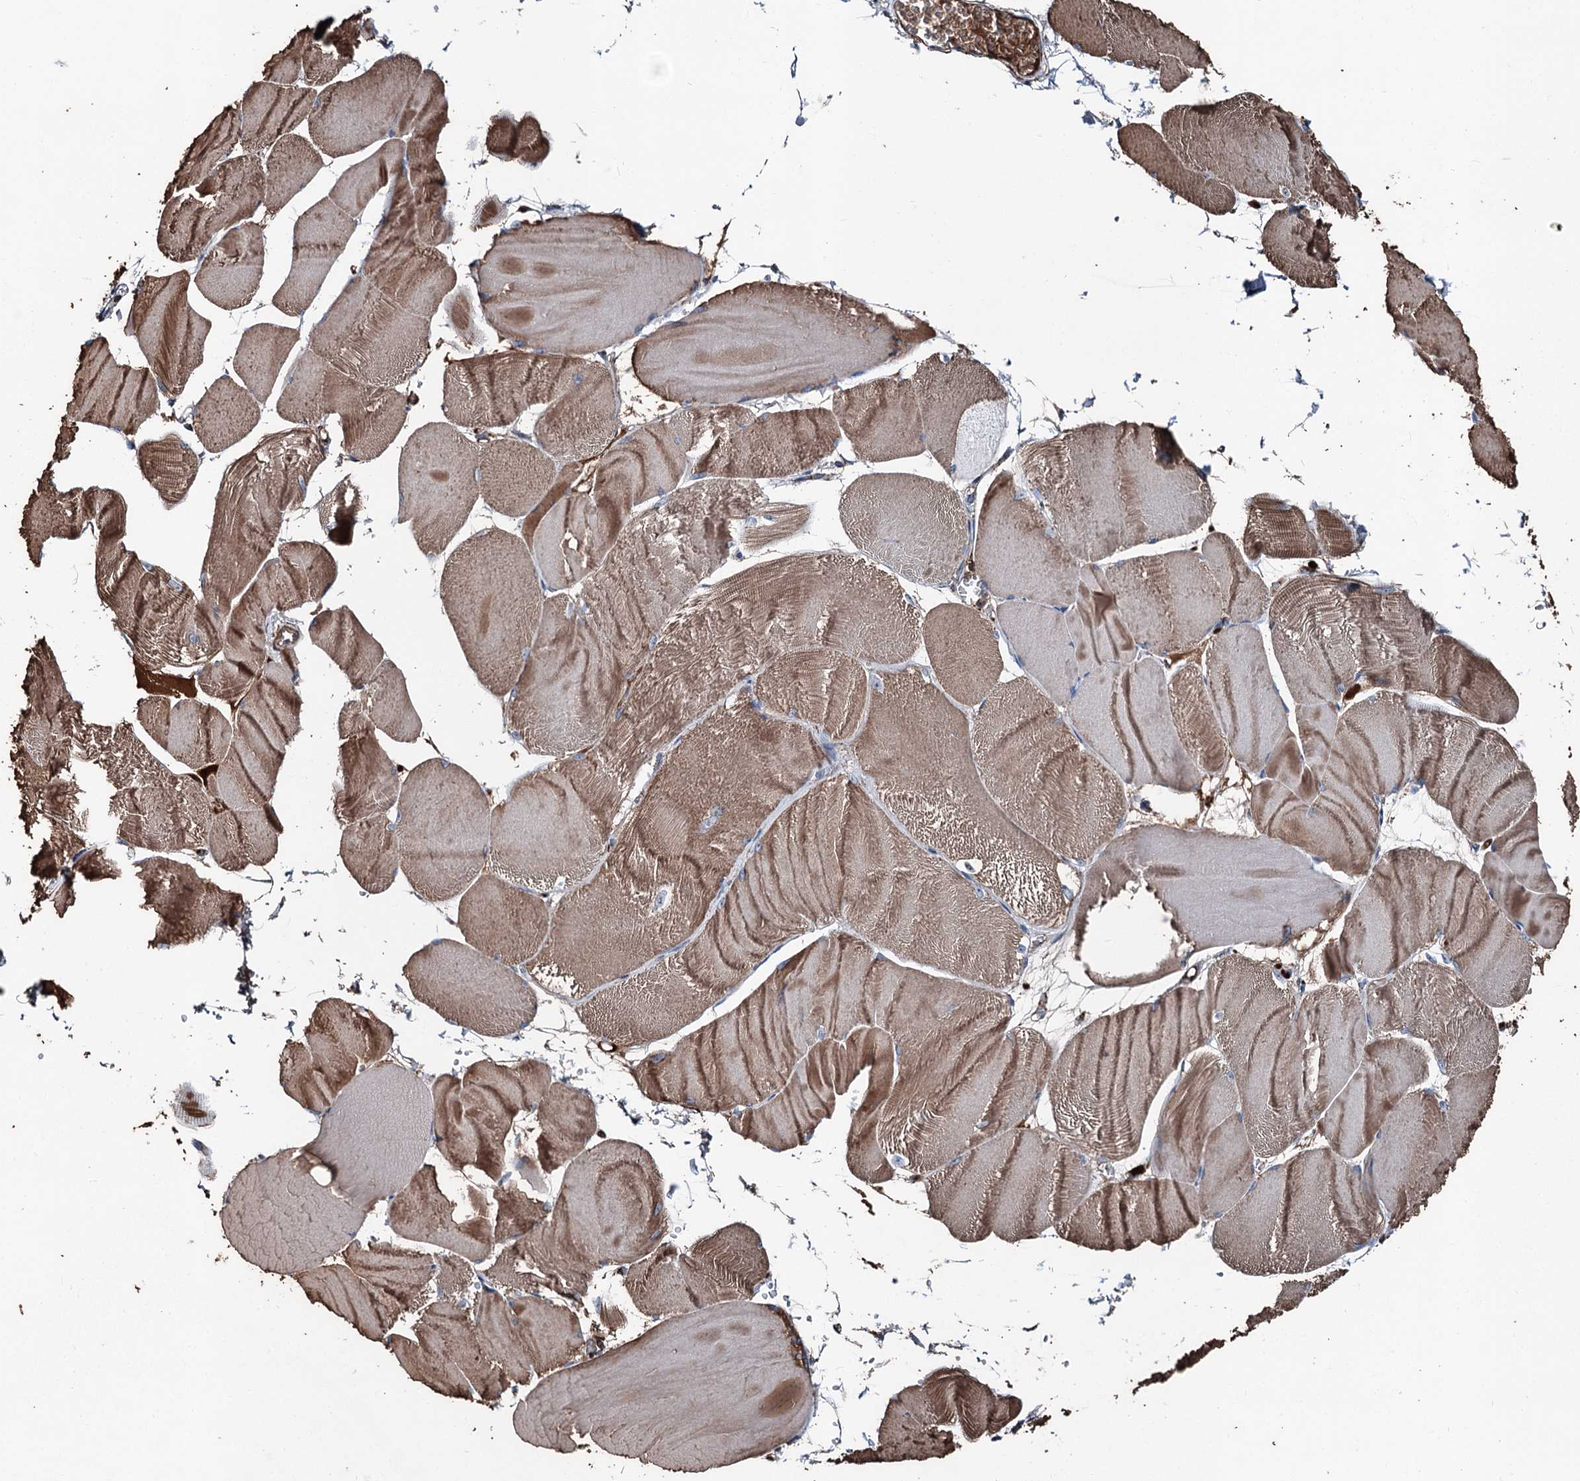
{"staining": {"intensity": "moderate", "quantity": ">75%", "location": "cytoplasmic/membranous"}, "tissue": "skeletal muscle", "cell_type": "Myocytes", "image_type": "normal", "snomed": [{"axis": "morphology", "description": "Normal tissue, NOS"}, {"axis": "morphology", "description": "Basal cell carcinoma"}, {"axis": "topography", "description": "Skeletal muscle"}], "caption": "DAB immunohistochemical staining of normal human skeletal muscle demonstrates moderate cytoplasmic/membranous protein positivity in about >75% of myocytes. (DAB (3,3'-diaminobenzidine) = brown stain, brightfield microscopy at high magnification).", "gene": "DDIAS", "patient": {"sex": "female", "age": 64}}